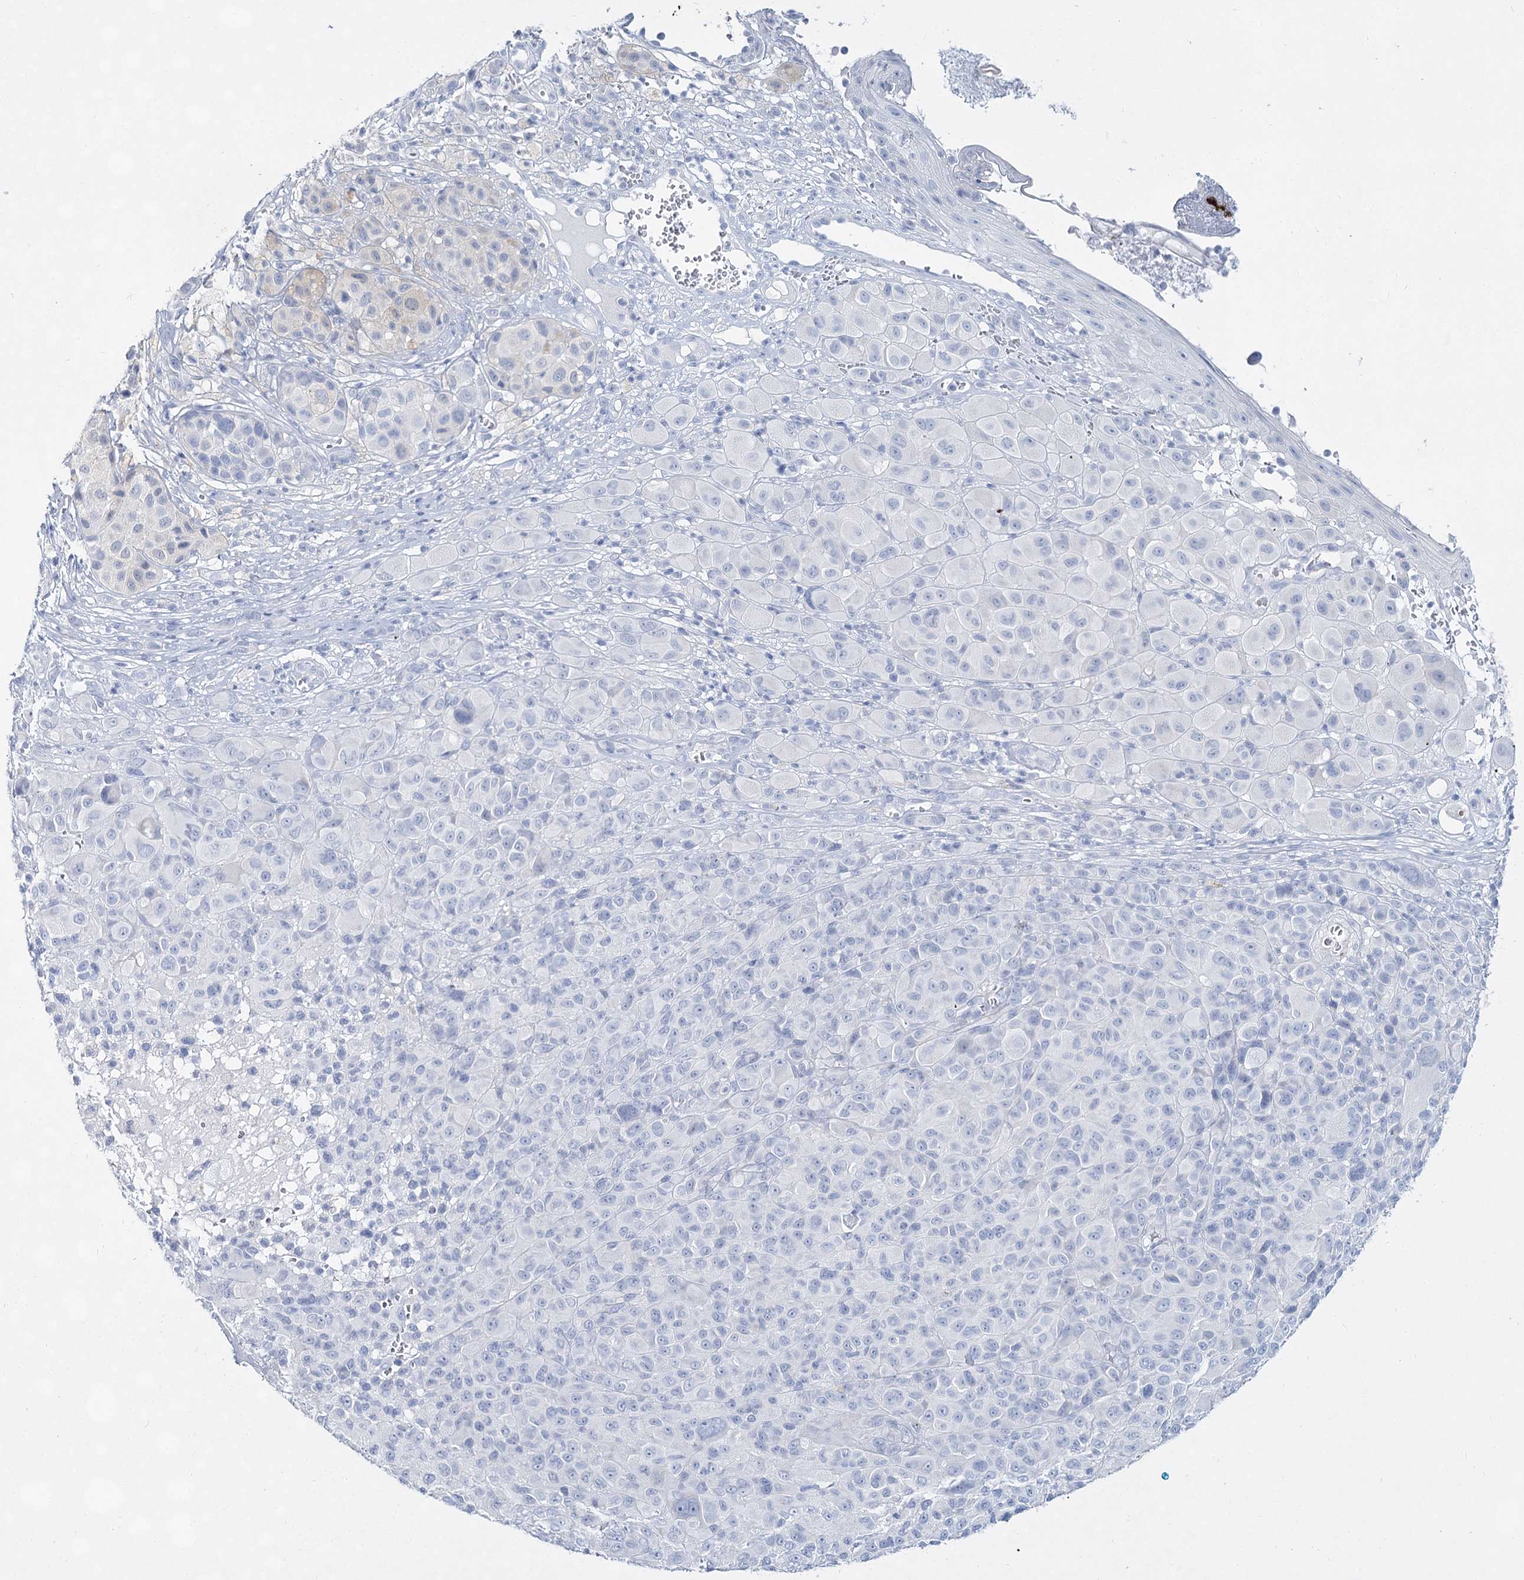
{"staining": {"intensity": "negative", "quantity": "none", "location": "none"}, "tissue": "melanoma", "cell_type": "Tumor cells", "image_type": "cancer", "snomed": [{"axis": "morphology", "description": "Malignant melanoma, NOS"}, {"axis": "topography", "description": "Skin of trunk"}], "caption": "The image displays no significant positivity in tumor cells of malignant melanoma.", "gene": "SLC17A2", "patient": {"sex": "male", "age": 71}}